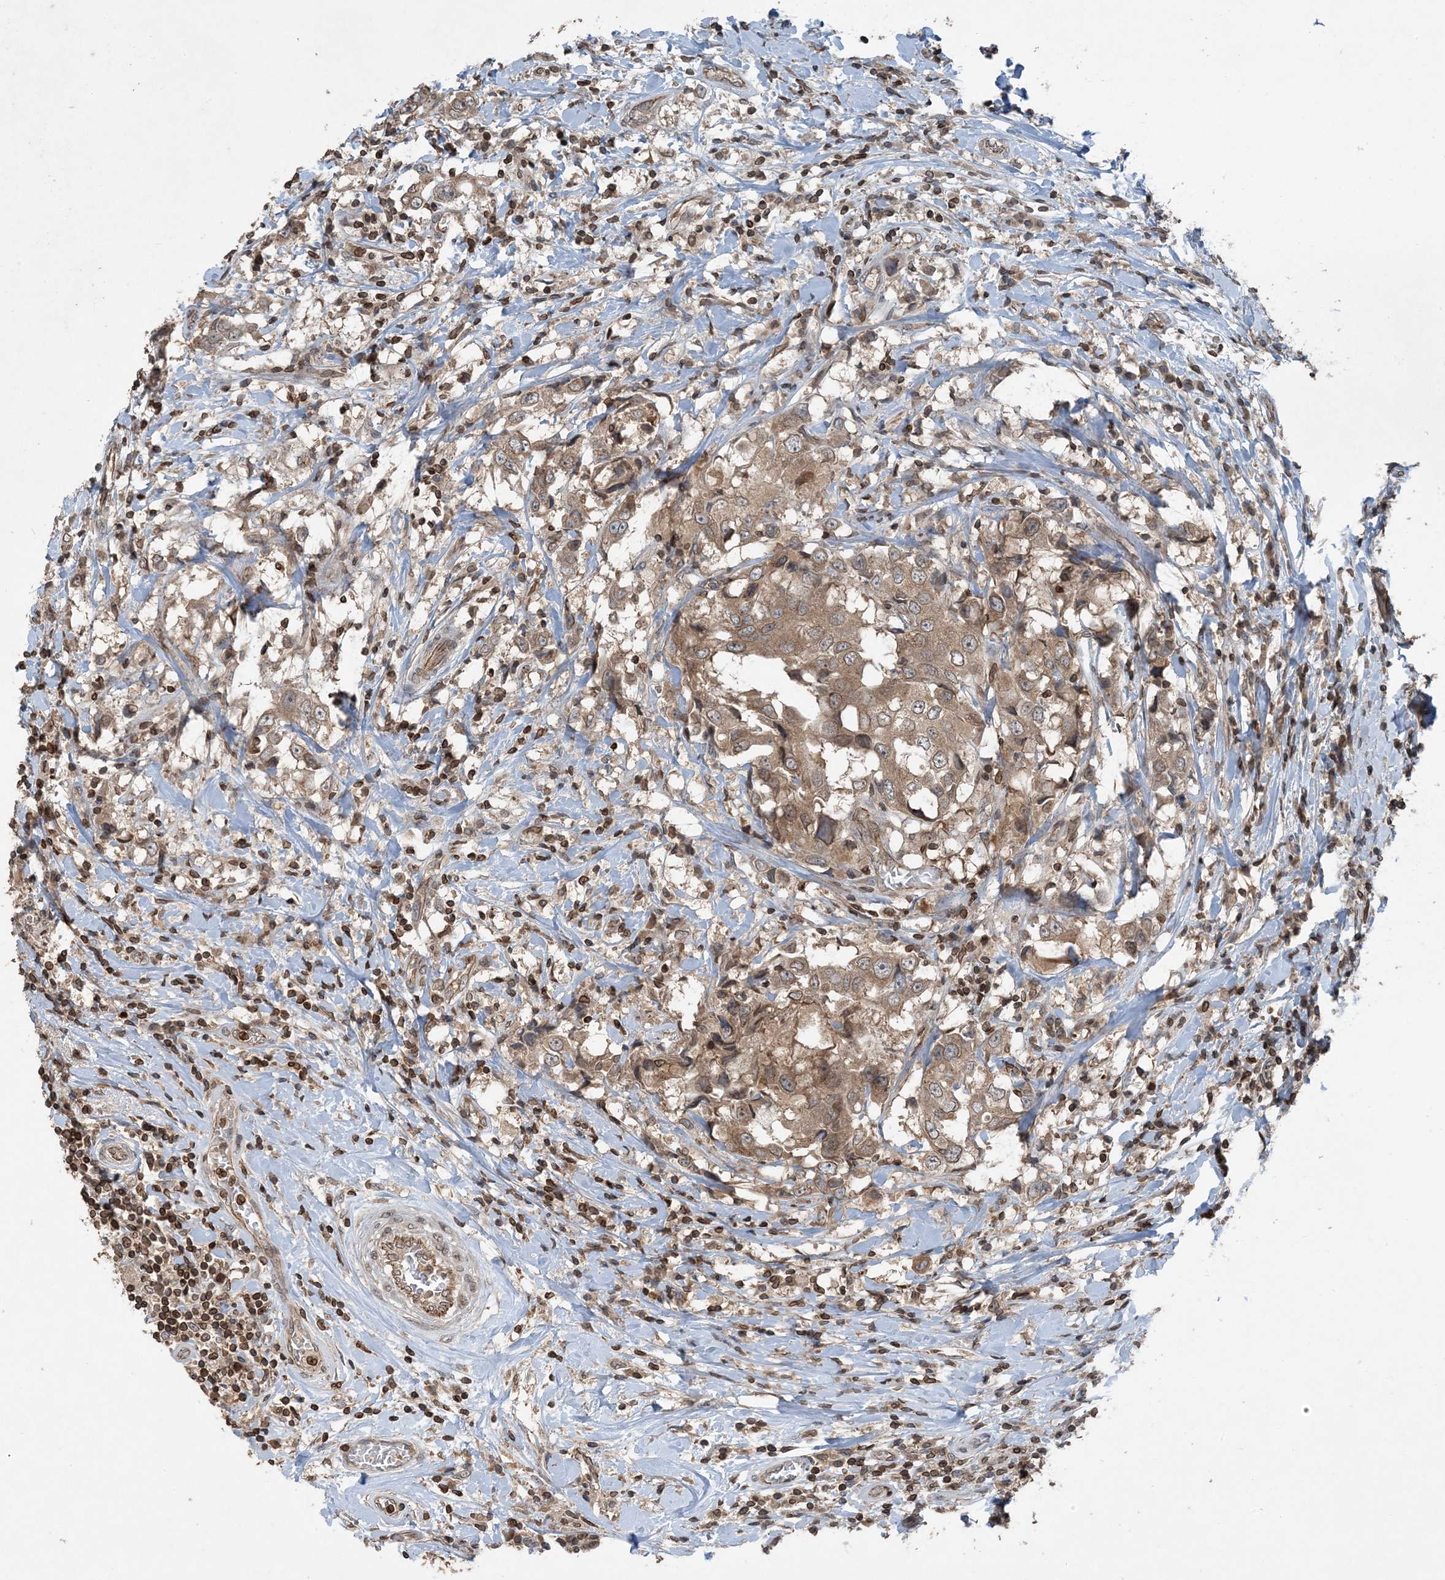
{"staining": {"intensity": "moderate", "quantity": ">75%", "location": "cytoplasmic/membranous,nuclear"}, "tissue": "breast cancer", "cell_type": "Tumor cells", "image_type": "cancer", "snomed": [{"axis": "morphology", "description": "Duct carcinoma"}, {"axis": "topography", "description": "Breast"}], "caption": "Moderate cytoplasmic/membranous and nuclear protein positivity is seen in about >75% of tumor cells in breast cancer (invasive ductal carcinoma).", "gene": "ZFAND2B", "patient": {"sex": "female", "age": 27}}